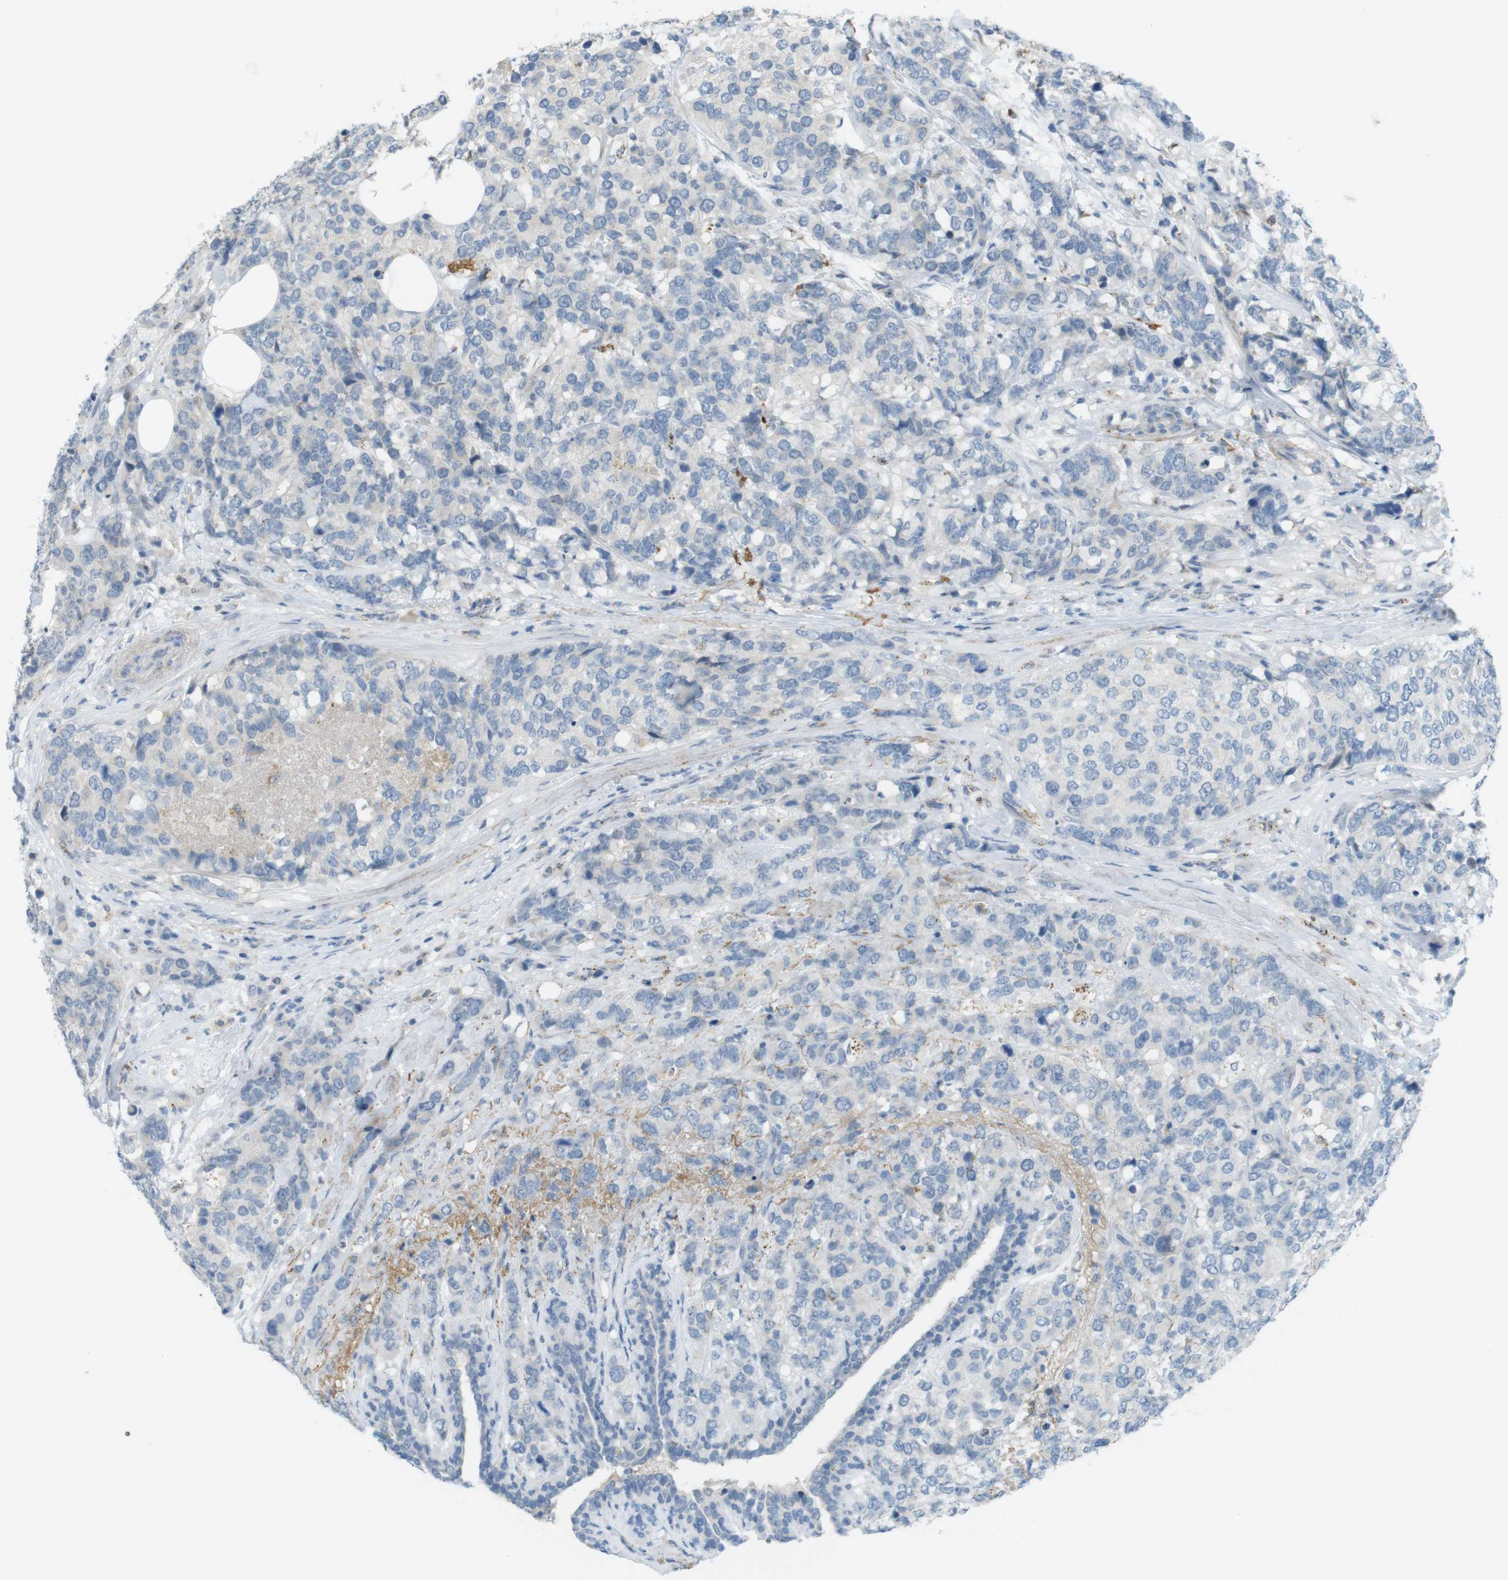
{"staining": {"intensity": "moderate", "quantity": "<25%", "location": "cytoplasmic/membranous"}, "tissue": "breast cancer", "cell_type": "Tumor cells", "image_type": "cancer", "snomed": [{"axis": "morphology", "description": "Lobular carcinoma"}, {"axis": "topography", "description": "Breast"}], "caption": "Immunohistochemistry (IHC) of human lobular carcinoma (breast) demonstrates low levels of moderate cytoplasmic/membranous expression in approximately <25% of tumor cells. The staining was performed using DAB, with brown indicating positive protein expression. Nuclei are stained blue with hematoxylin.", "gene": "UGT8", "patient": {"sex": "female", "age": 59}}